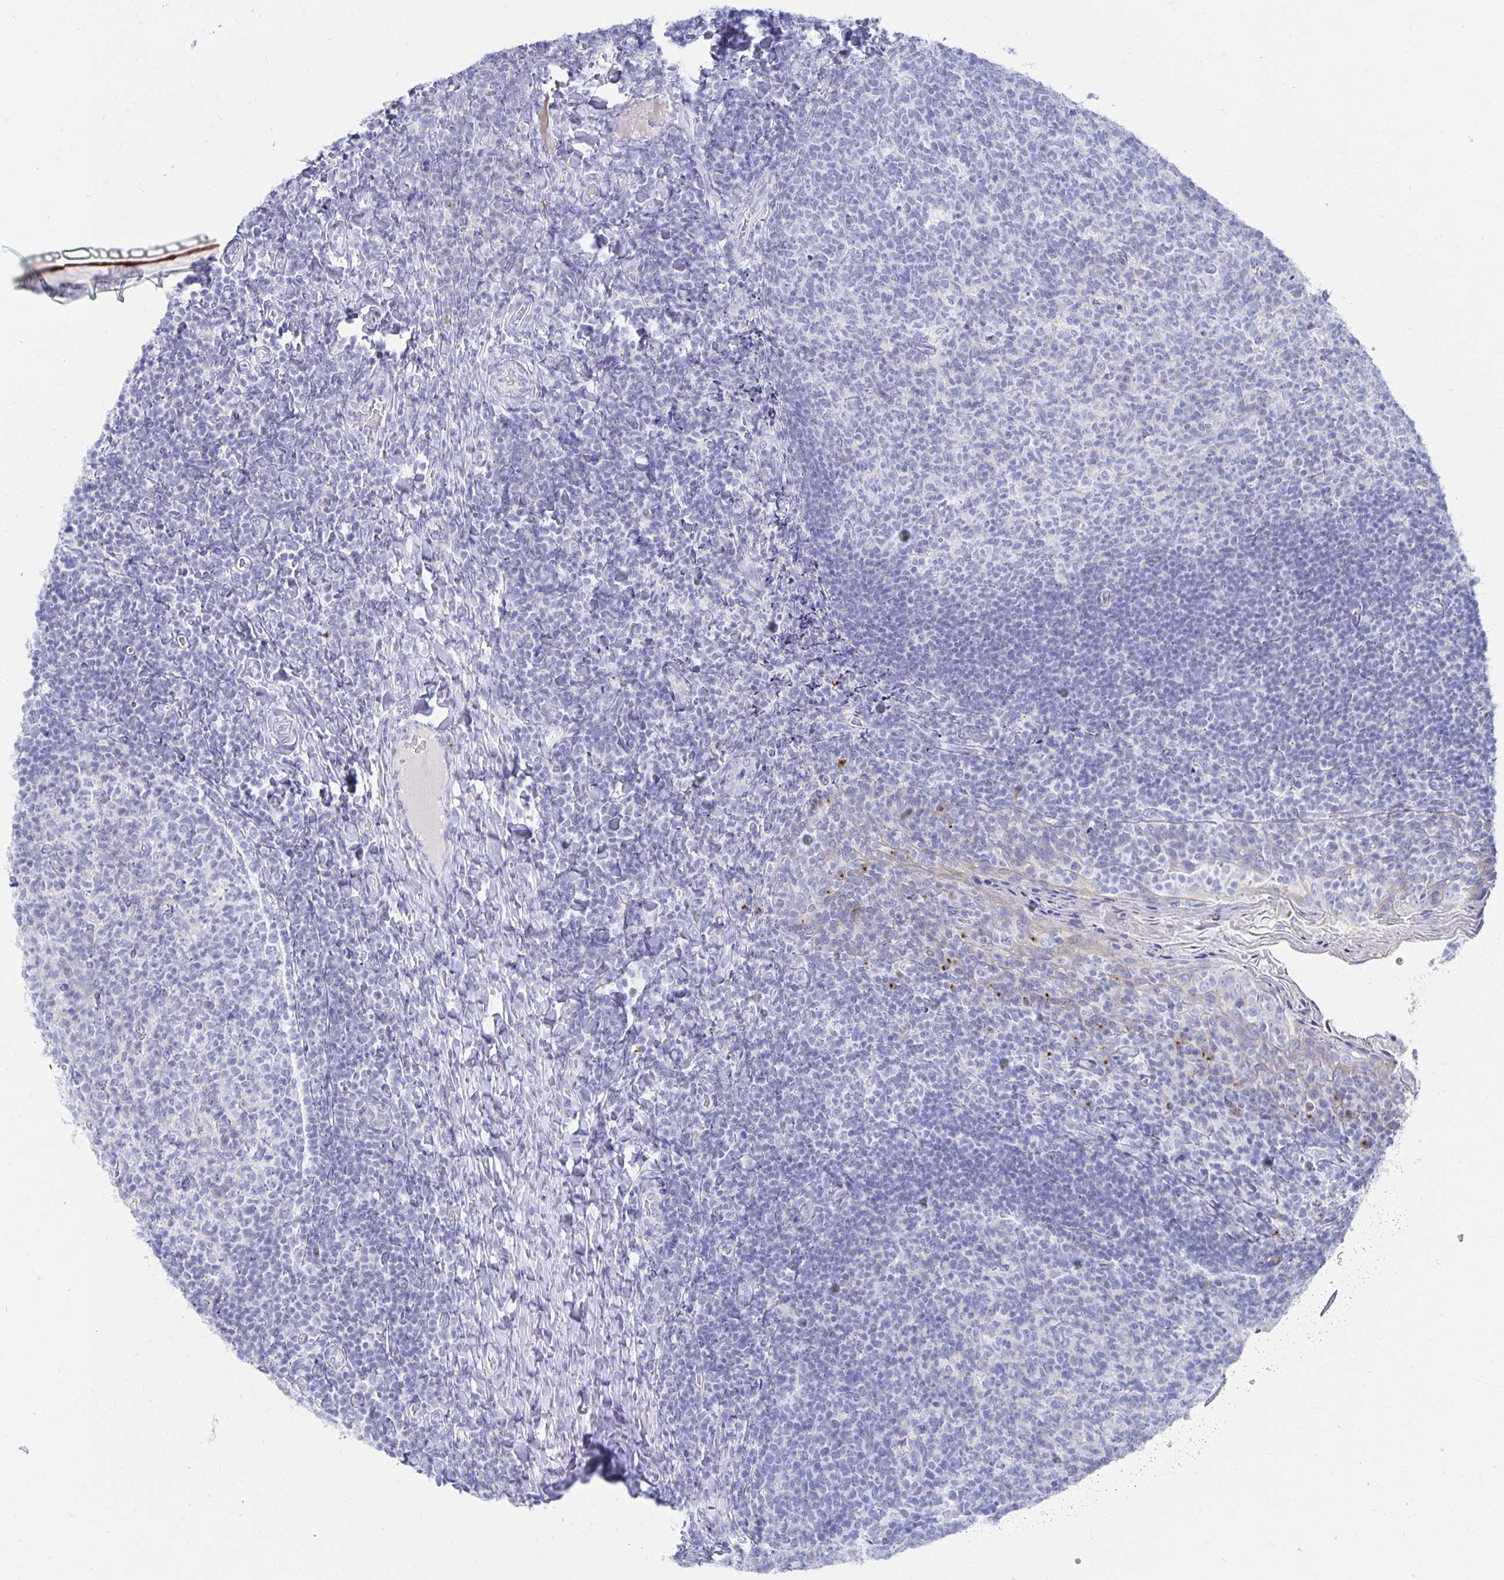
{"staining": {"intensity": "negative", "quantity": "none", "location": "none"}, "tissue": "tonsil", "cell_type": "Germinal center cells", "image_type": "normal", "snomed": [{"axis": "morphology", "description": "Normal tissue, NOS"}, {"axis": "topography", "description": "Tonsil"}], "caption": "DAB immunohistochemical staining of benign tonsil reveals no significant positivity in germinal center cells. (DAB IHC visualized using brightfield microscopy, high magnification).", "gene": "PRDM7", "patient": {"sex": "female", "age": 10}}